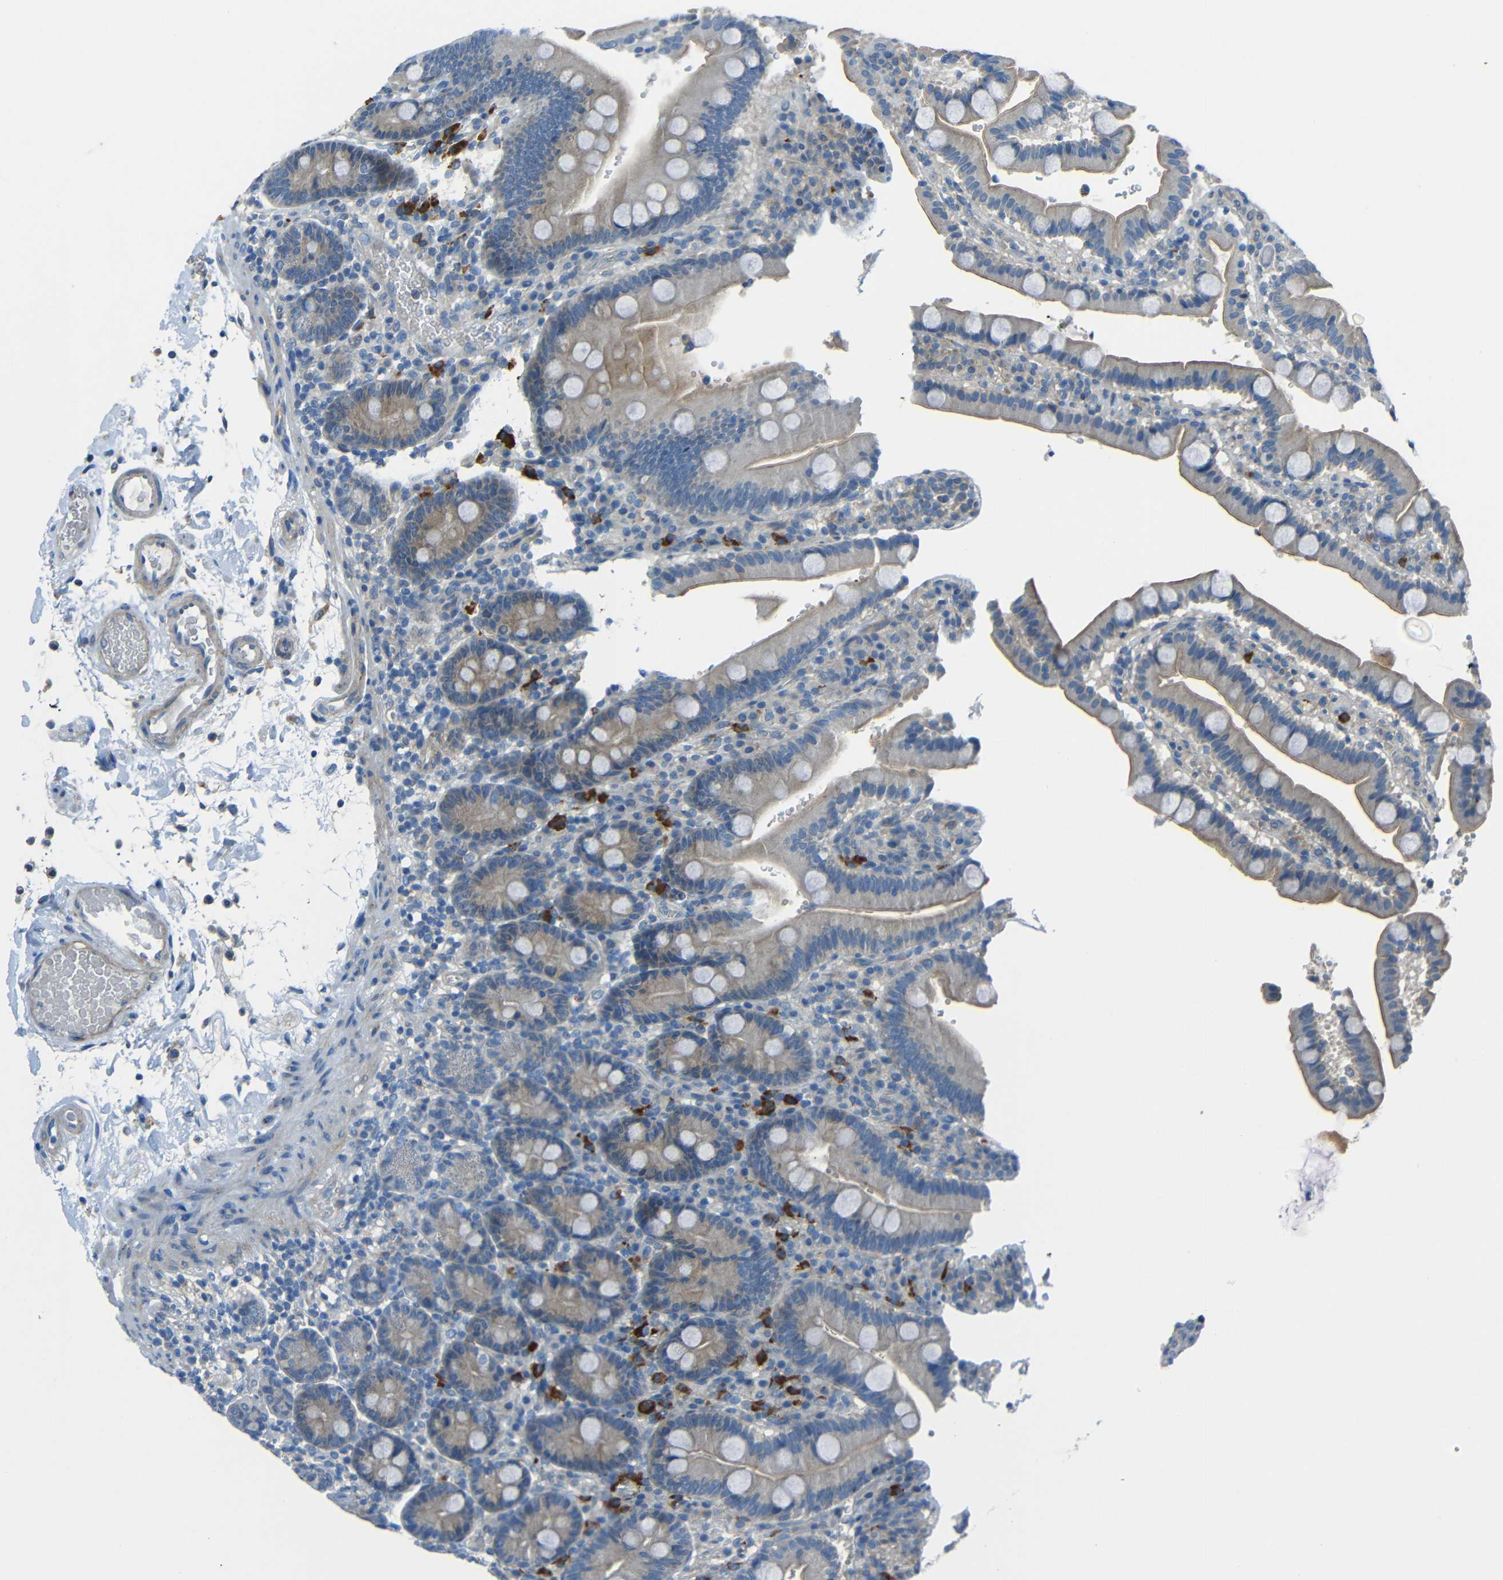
{"staining": {"intensity": "weak", "quantity": "25%-75%", "location": "cytoplasmic/membranous"}, "tissue": "duodenum", "cell_type": "Glandular cells", "image_type": "normal", "snomed": [{"axis": "morphology", "description": "Normal tissue, NOS"}, {"axis": "topography", "description": "Small intestine, NOS"}], "caption": "This image reveals unremarkable duodenum stained with immunohistochemistry (IHC) to label a protein in brown. The cytoplasmic/membranous of glandular cells show weak positivity for the protein. Nuclei are counter-stained blue.", "gene": "CYP26B1", "patient": {"sex": "female", "age": 71}}